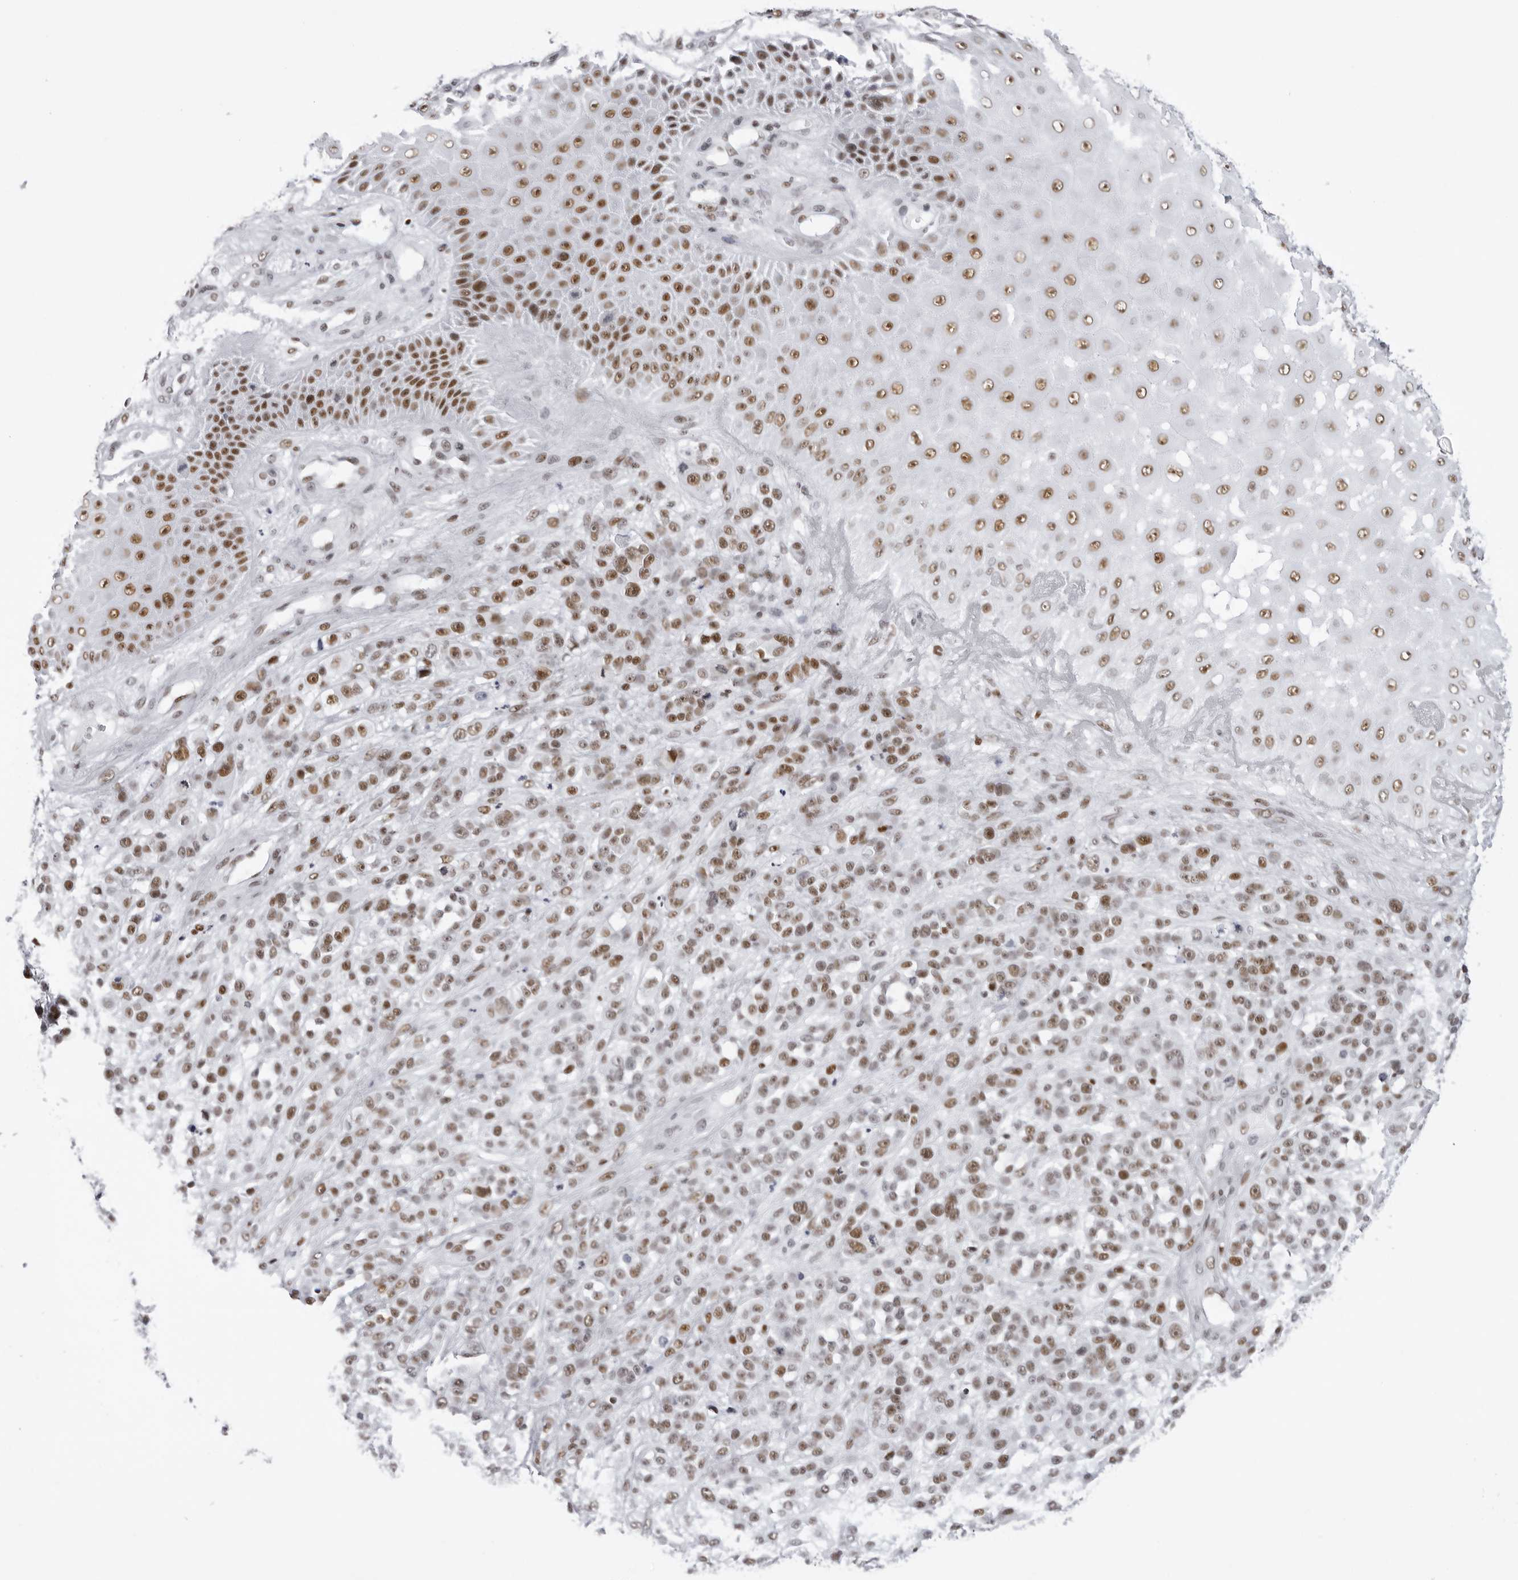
{"staining": {"intensity": "moderate", "quantity": ">75%", "location": "nuclear"}, "tissue": "melanoma", "cell_type": "Tumor cells", "image_type": "cancer", "snomed": [{"axis": "morphology", "description": "Malignant melanoma, NOS"}, {"axis": "topography", "description": "Skin"}], "caption": "DAB immunohistochemical staining of malignant melanoma shows moderate nuclear protein positivity in approximately >75% of tumor cells. (DAB IHC, brown staining for protein, blue staining for nuclei).", "gene": "IRF2BP2", "patient": {"sex": "female", "age": 55}}